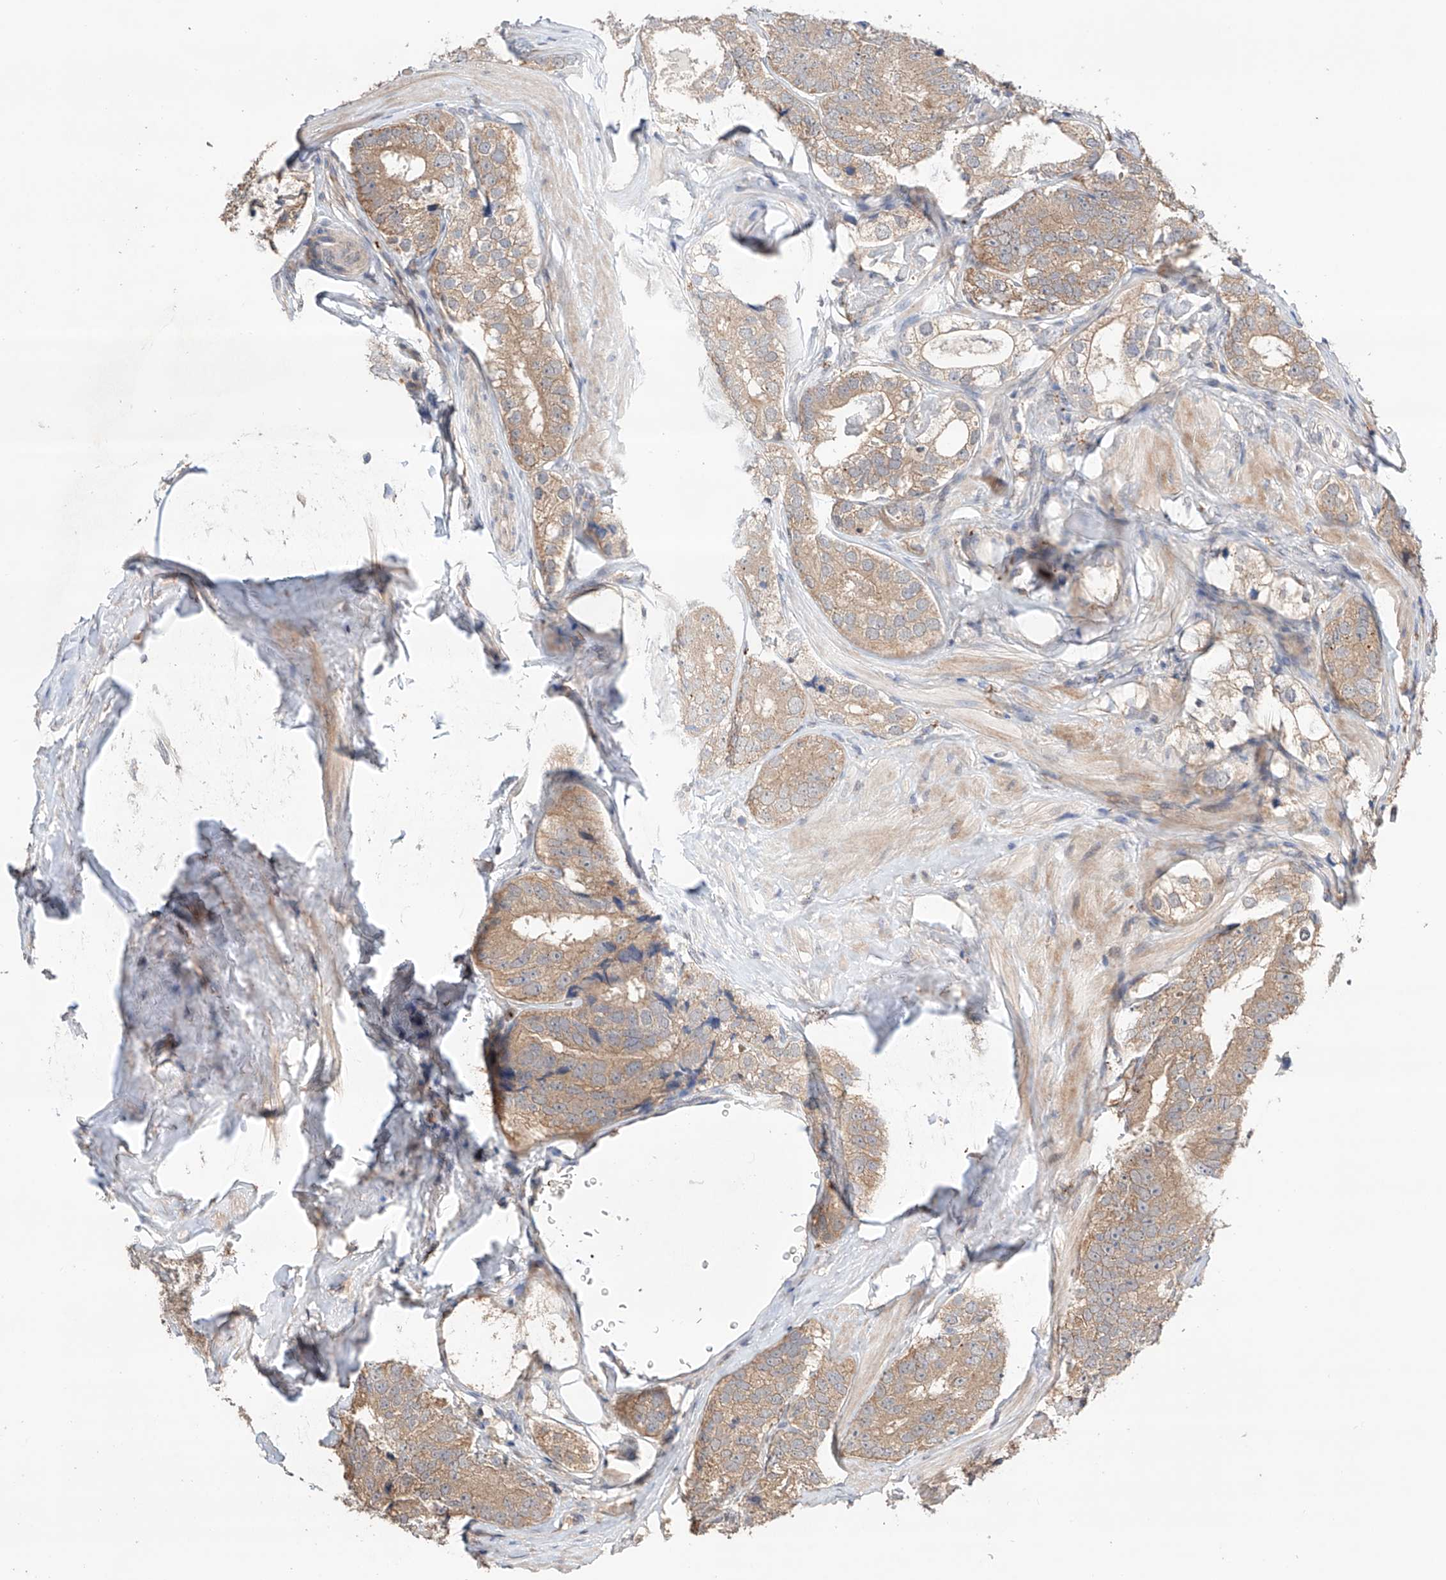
{"staining": {"intensity": "weak", "quantity": ">75%", "location": "cytoplasmic/membranous"}, "tissue": "prostate cancer", "cell_type": "Tumor cells", "image_type": "cancer", "snomed": [{"axis": "morphology", "description": "Adenocarcinoma, High grade"}, {"axis": "topography", "description": "Prostate"}], "caption": "Immunohistochemistry (IHC) micrograph of prostate cancer (high-grade adenocarcinoma) stained for a protein (brown), which exhibits low levels of weak cytoplasmic/membranous staining in approximately >75% of tumor cells.", "gene": "ZFHX2", "patient": {"sex": "male", "age": 56}}